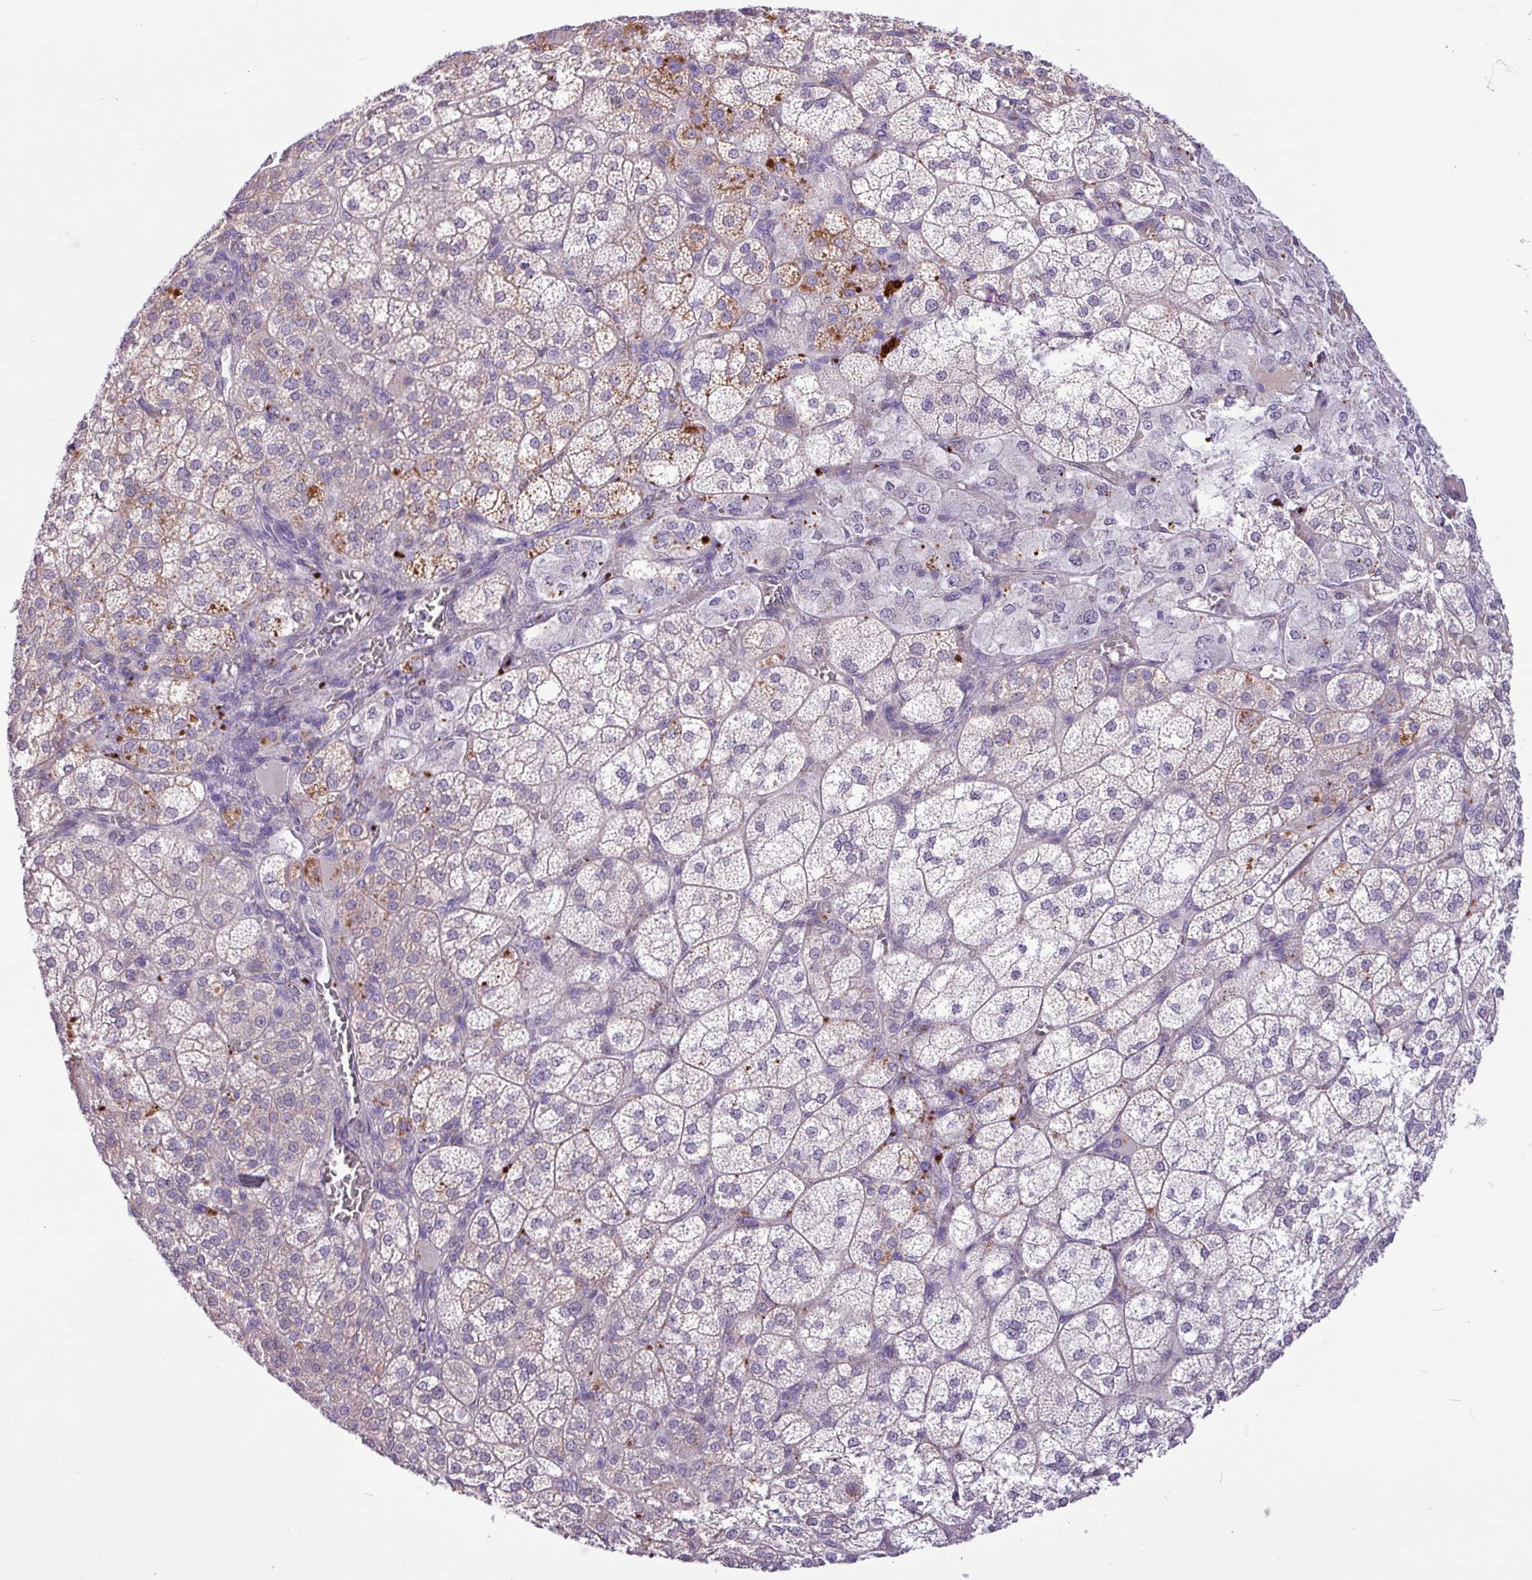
{"staining": {"intensity": "moderate", "quantity": "25%-75%", "location": "cytoplasmic/membranous"}, "tissue": "adrenal gland", "cell_type": "Glandular cells", "image_type": "normal", "snomed": [{"axis": "morphology", "description": "Normal tissue, NOS"}, {"axis": "topography", "description": "Adrenal gland"}], "caption": "Protein staining of unremarkable adrenal gland shows moderate cytoplasmic/membranous expression in approximately 25%-75% of glandular cells. (IHC, brightfield microscopy, high magnification).", "gene": "SPINK8", "patient": {"sex": "female", "age": 60}}